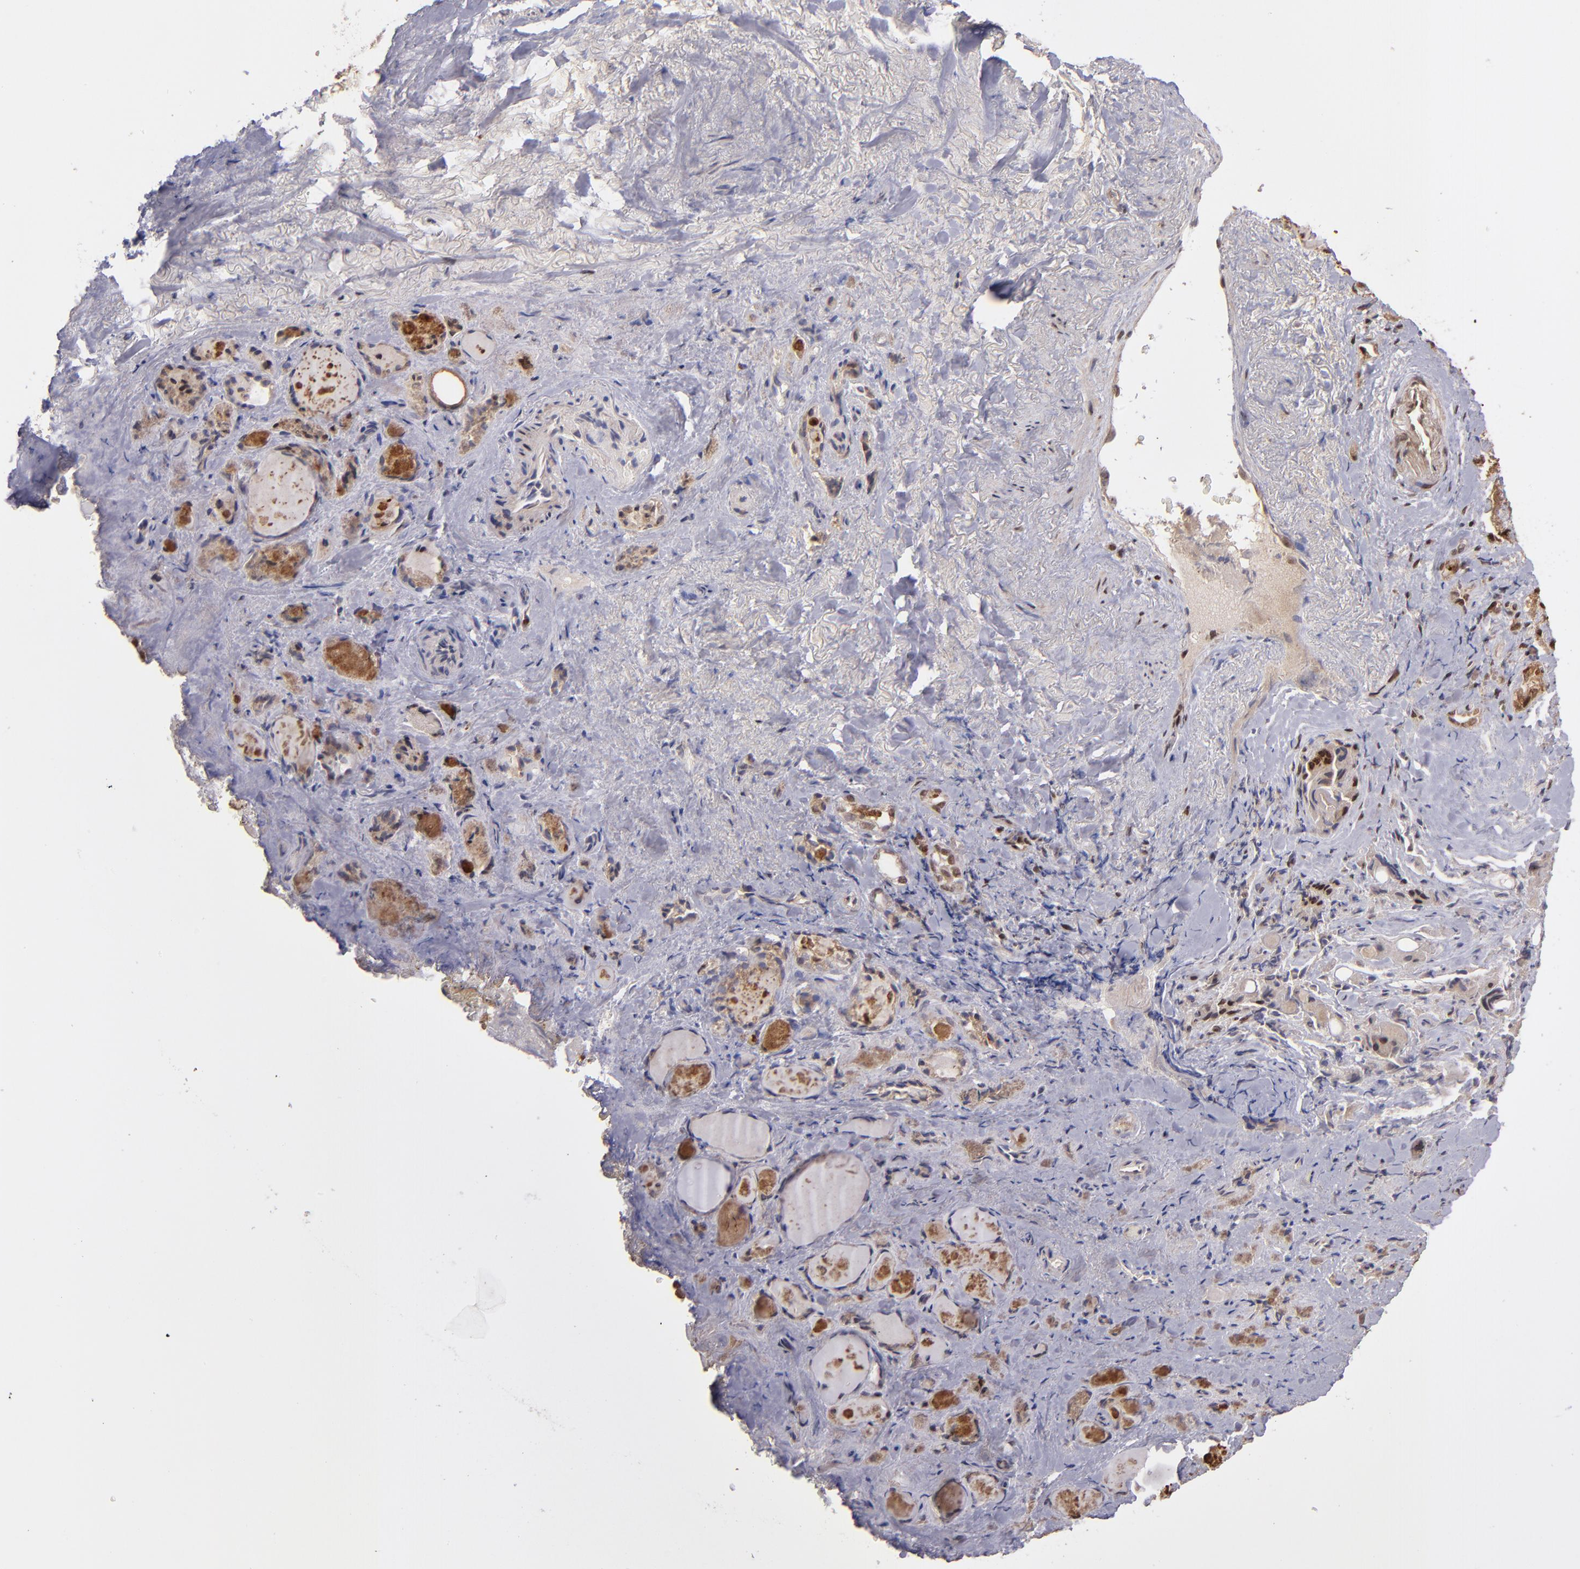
{"staining": {"intensity": "moderate", "quantity": ">75%", "location": "cytoplasmic/membranous,nuclear"}, "tissue": "thyroid gland", "cell_type": "Glandular cells", "image_type": "normal", "snomed": [{"axis": "morphology", "description": "Normal tissue, NOS"}, {"axis": "topography", "description": "Thyroid gland"}], "caption": "Unremarkable thyroid gland demonstrates moderate cytoplasmic/membranous,nuclear staining in about >75% of glandular cells.", "gene": "ABHD12B", "patient": {"sex": "female", "age": 75}}